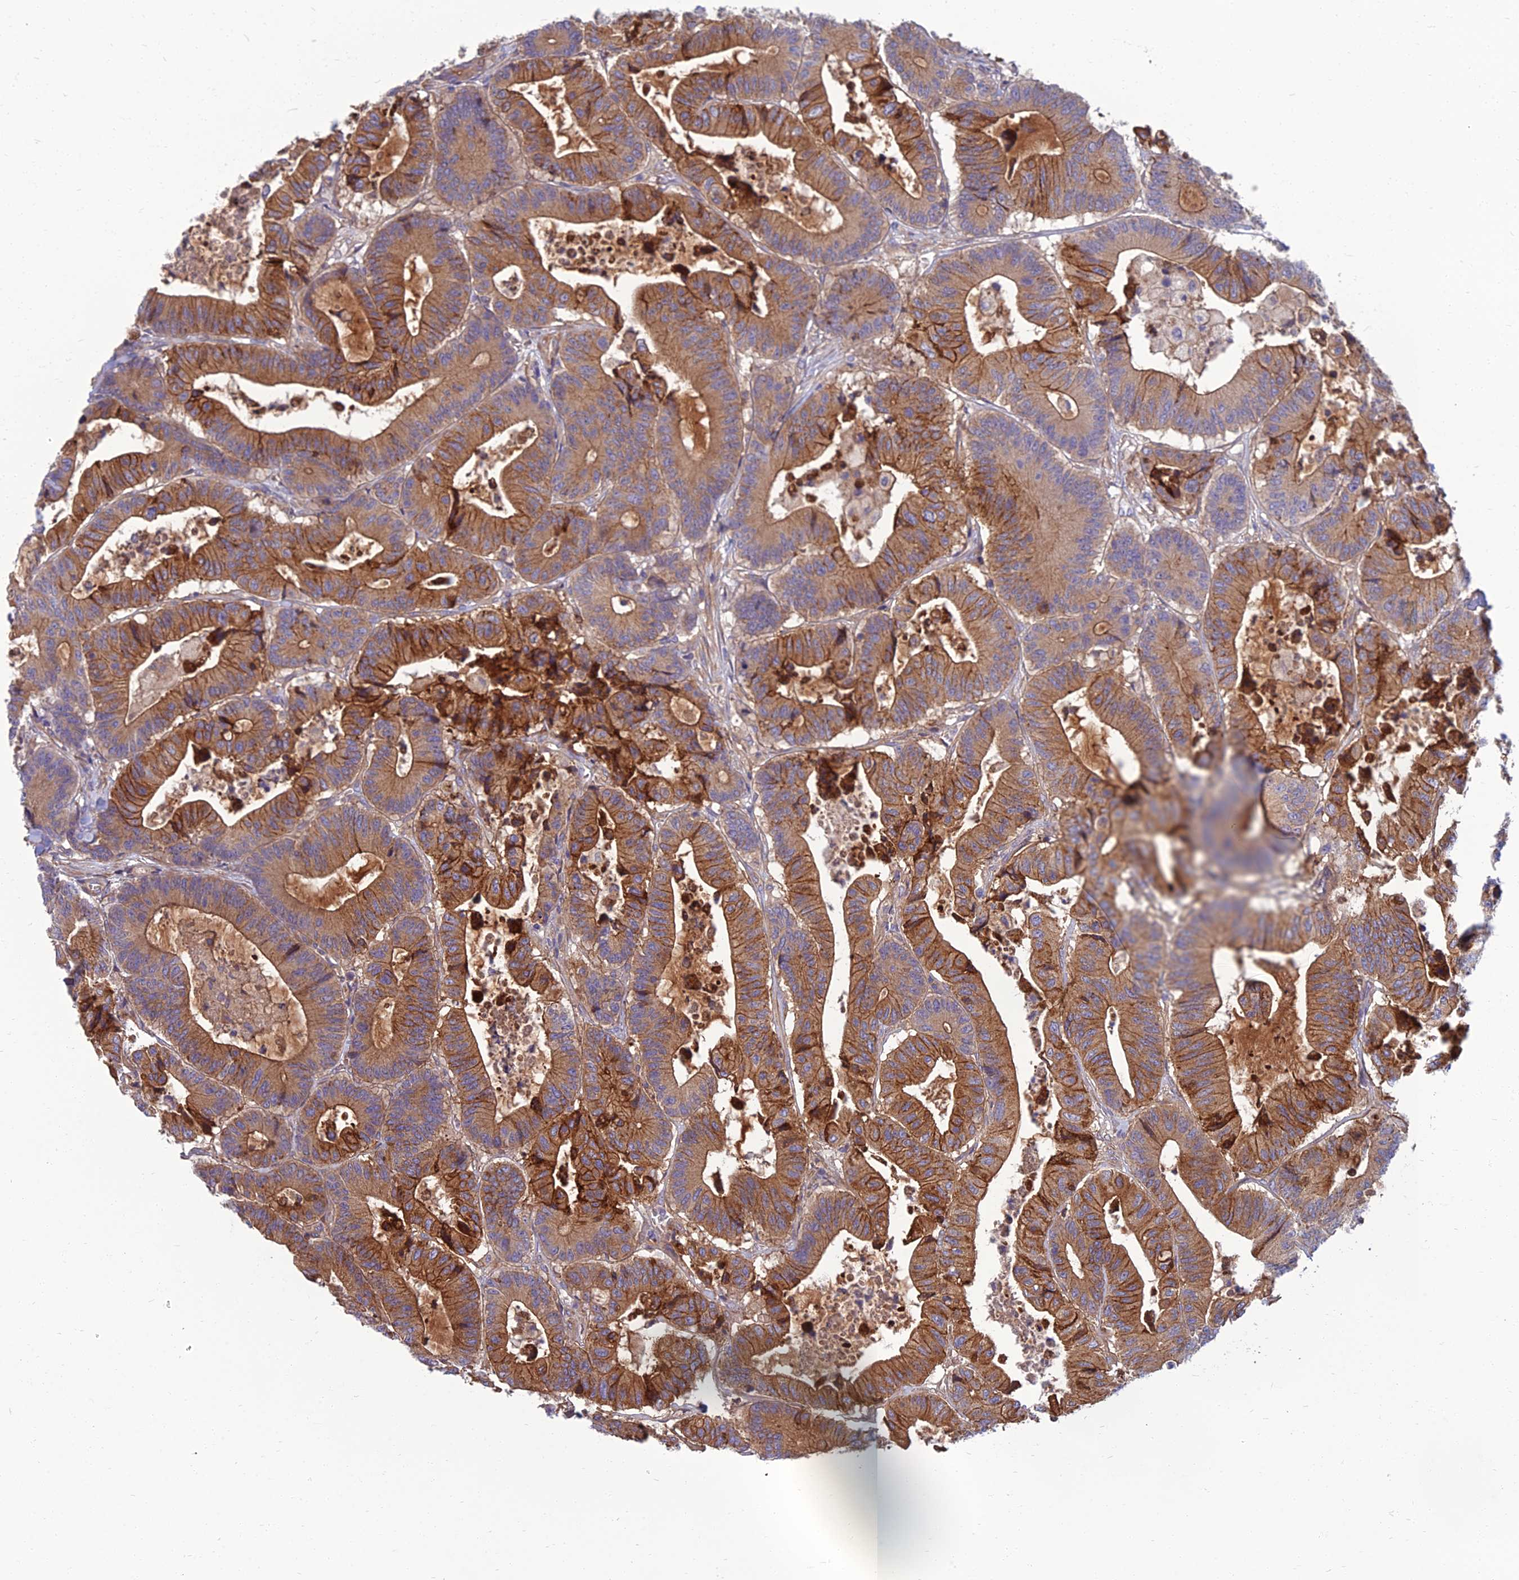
{"staining": {"intensity": "moderate", "quantity": ">75%", "location": "cytoplasmic/membranous"}, "tissue": "colorectal cancer", "cell_type": "Tumor cells", "image_type": "cancer", "snomed": [{"axis": "morphology", "description": "Adenocarcinoma, NOS"}, {"axis": "topography", "description": "Colon"}], "caption": "Brown immunohistochemical staining in human colorectal cancer (adenocarcinoma) demonstrates moderate cytoplasmic/membranous expression in about >75% of tumor cells.", "gene": "WDR24", "patient": {"sex": "female", "age": 84}}